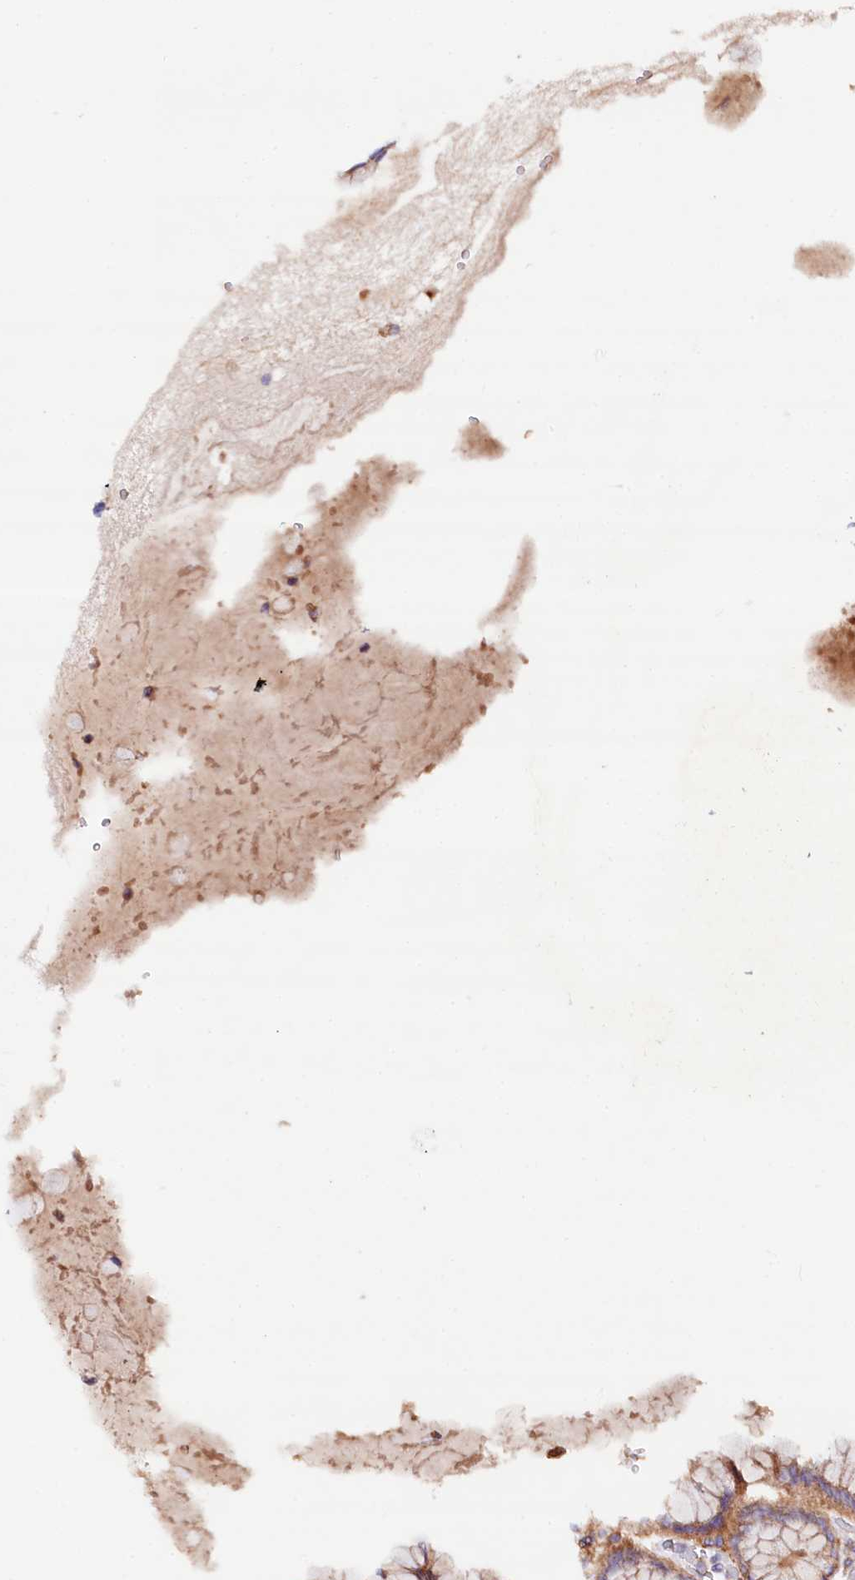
{"staining": {"intensity": "moderate", "quantity": "<25%", "location": "cytoplasmic/membranous"}, "tissue": "stomach", "cell_type": "Glandular cells", "image_type": "normal", "snomed": [{"axis": "morphology", "description": "Normal tissue, NOS"}, {"axis": "topography", "description": "Stomach"}, {"axis": "topography", "description": "Stomach, lower"}], "caption": "Immunohistochemistry (IHC) of normal human stomach demonstrates low levels of moderate cytoplasmic/membranous staining in approximately <25% of glandular cells.", "gene": "ST3GAL1", "patient": {"sex": "female", "age": 56}}